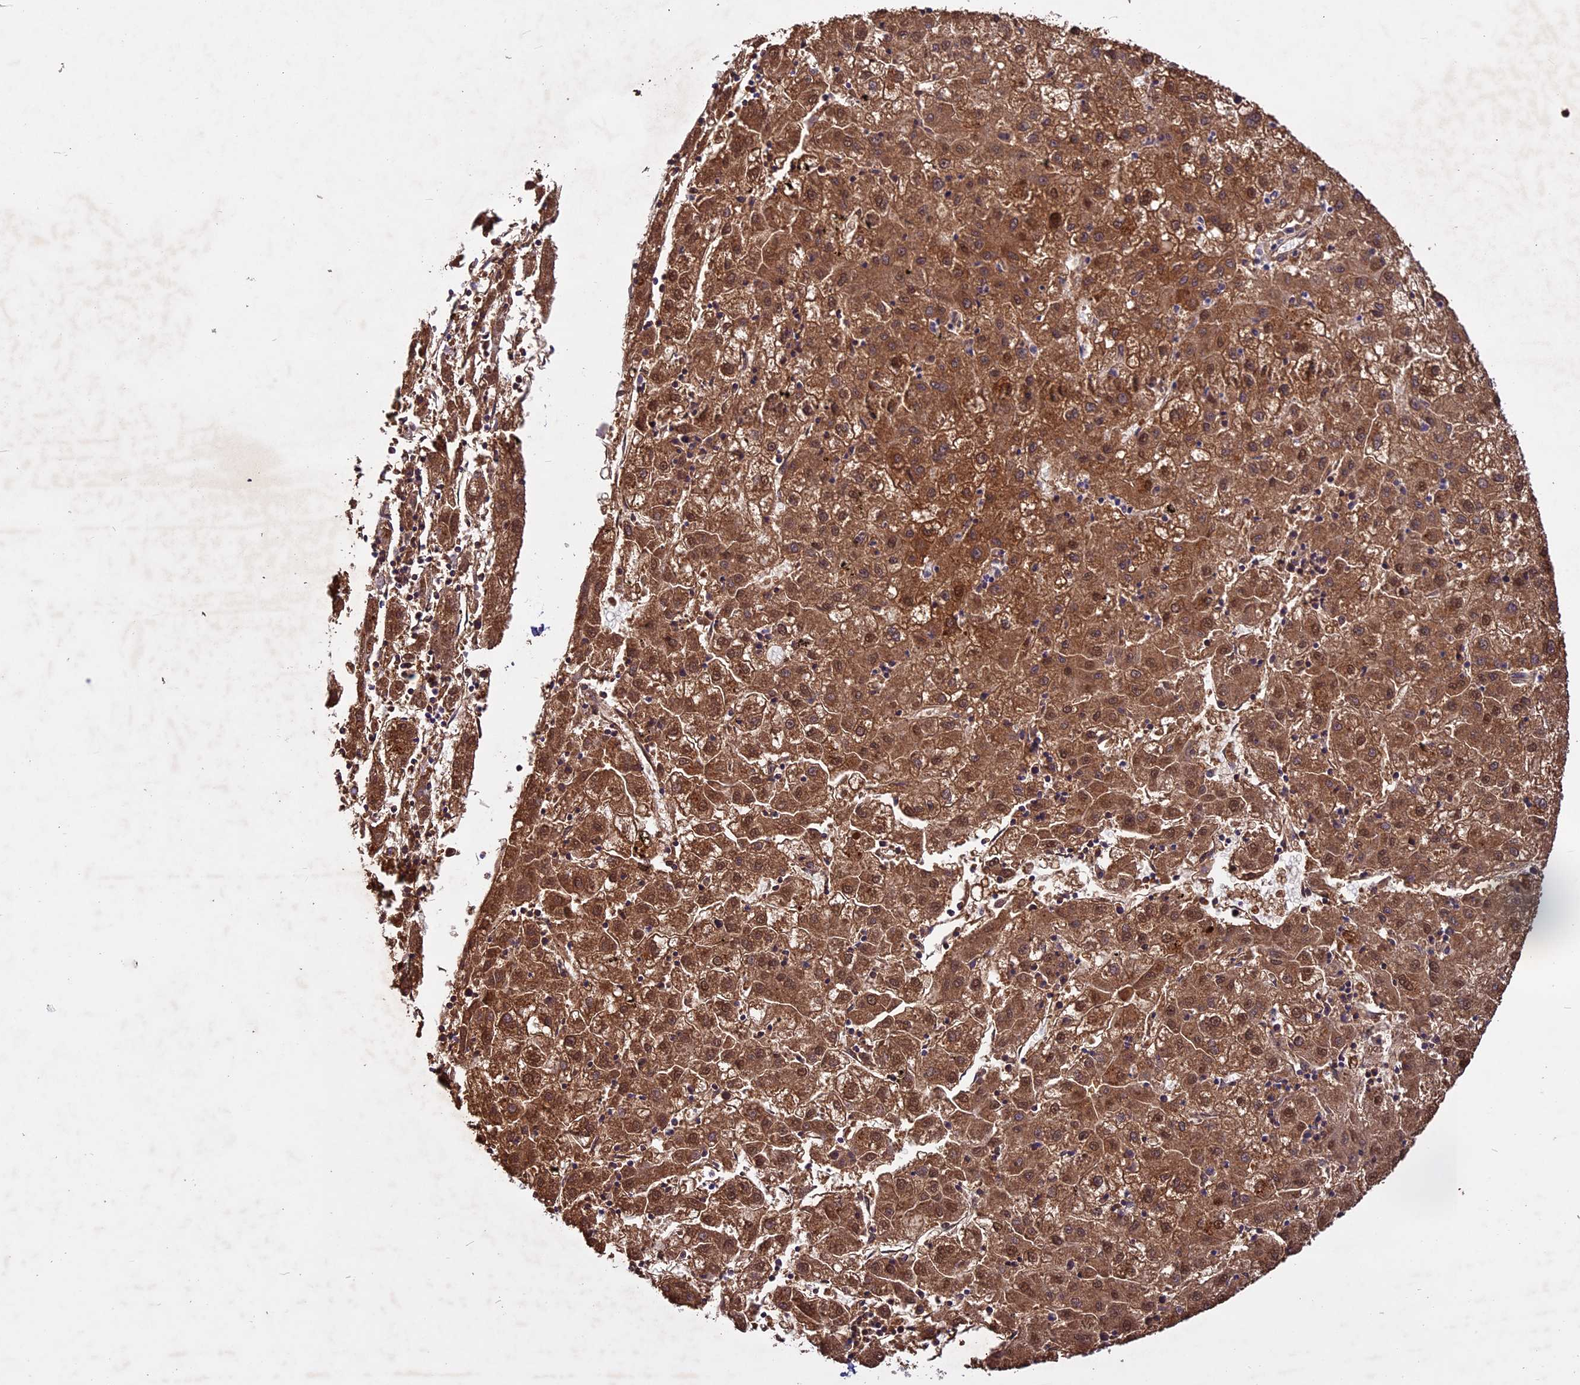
{"staining": {"intensity": "strong", "quantity": ">75%", "location": "cytoplasmic/membranous,nuclear"}, "tissue": "liver cancer", "cell_type": "Tumor cells", "image_type": "cancer", "snomed": [{"axis": "morphology", "description": "Carcinoma, Hepatocellular, NOS"}, {"axis": "topography", "description": "Liver"}], "caption": "This histopathology image demonstrates IHC staining of human liver cancer, with high strong cytoplasmic/membranous and nuclear expression in approximately >75% of tumor cells.", "gene": "C3orf70", "patient": {"sex": "male", "age": 72}}